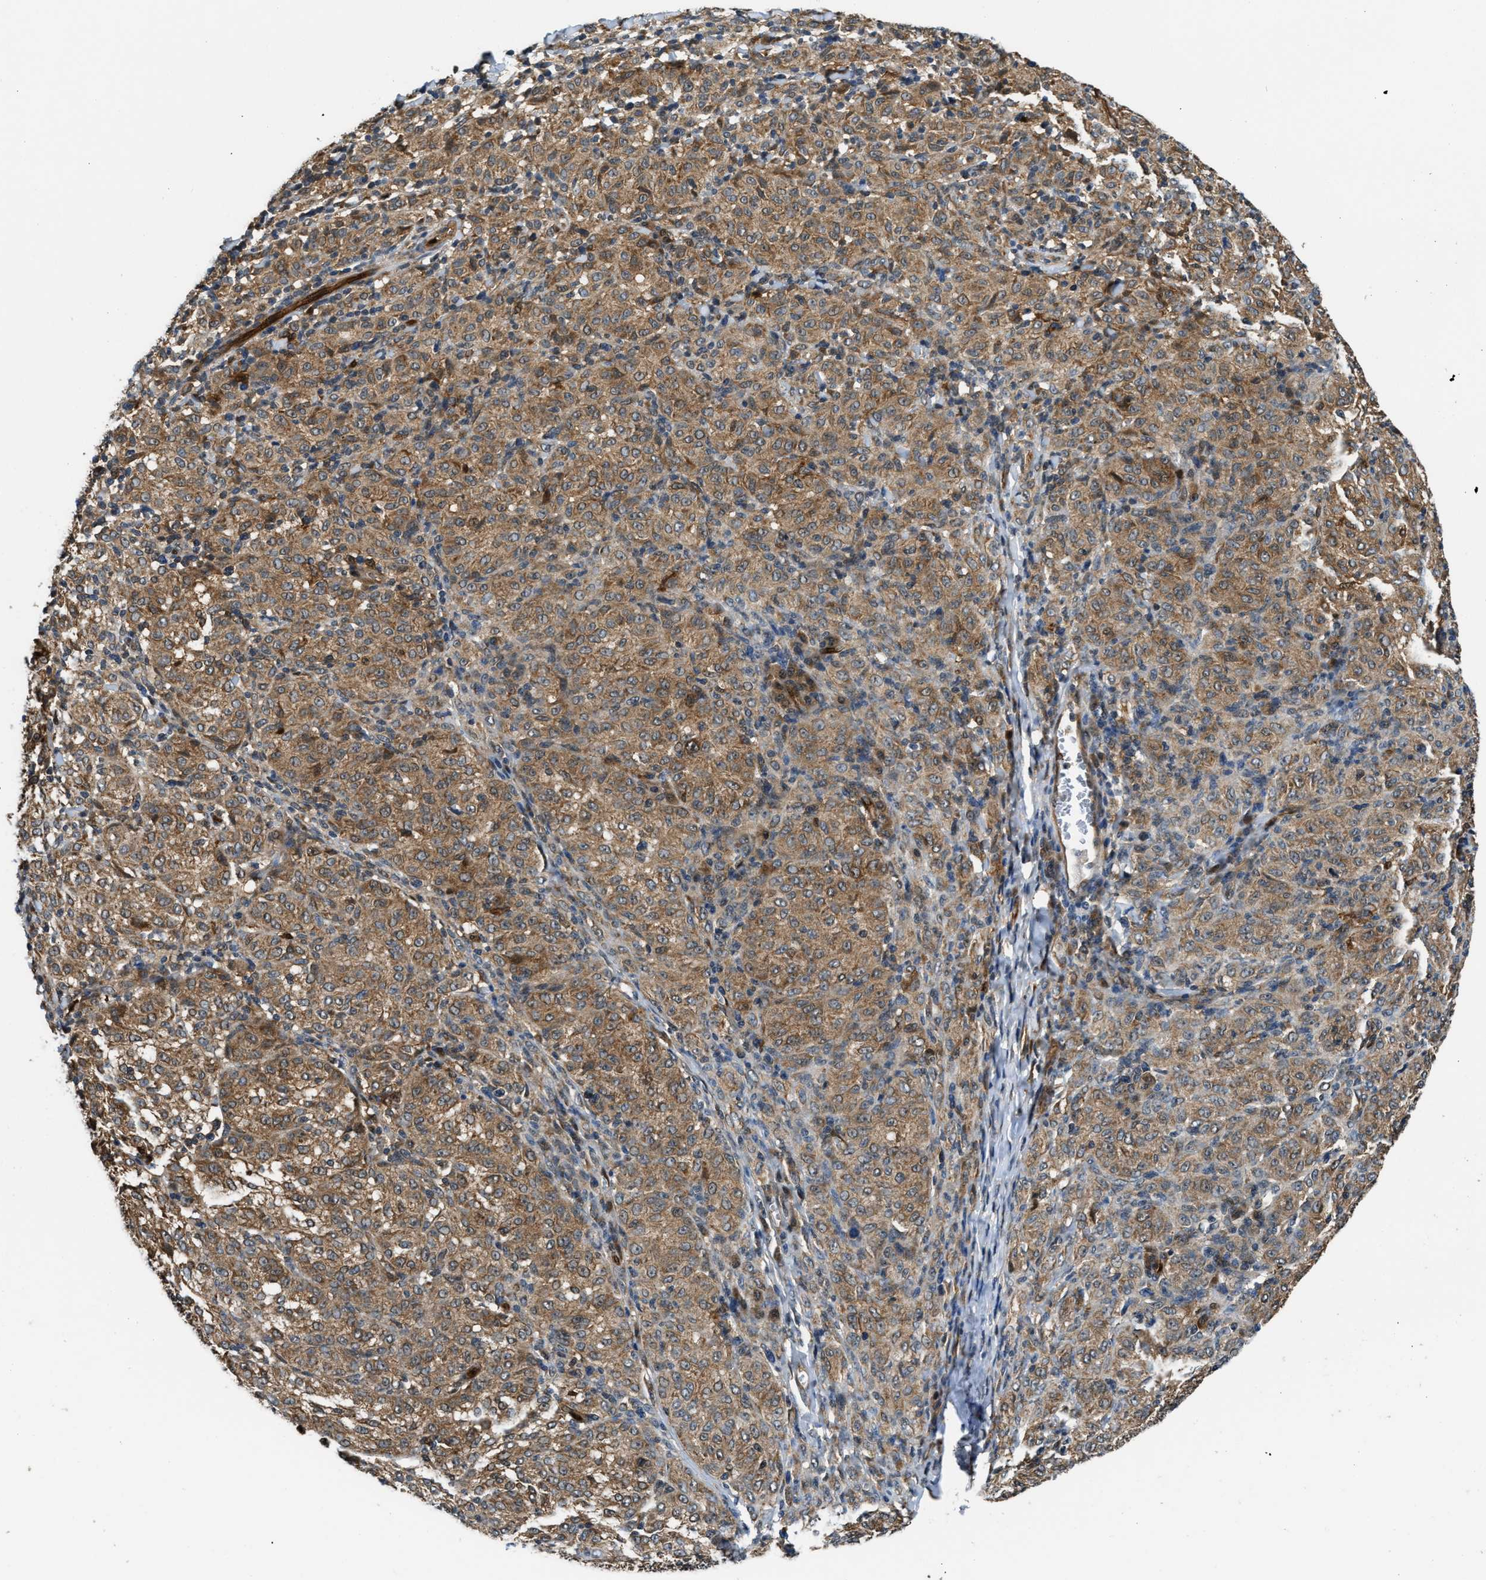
{"staining": {"intensity": "moderate", "quantity": ">75%", "location": "cytoplasmic/membranous"}, "tissue": "melanoma", "cell_type": "Tumor cells", "image_type": "cancer", "snomed": [{"axis": "morphology", "description": "Malignant melanoma, NOS"}, {"axis": "topography", "description": "Skin"}], "caption": "Immunohistochemical staining of human malignant melanoma displays medium levels of moderate cytoplasmic/membranous protein positivity in about >75% of tumor cells.", "gene": "PPA1", "patient": {"sex": "female", "age": 72}}